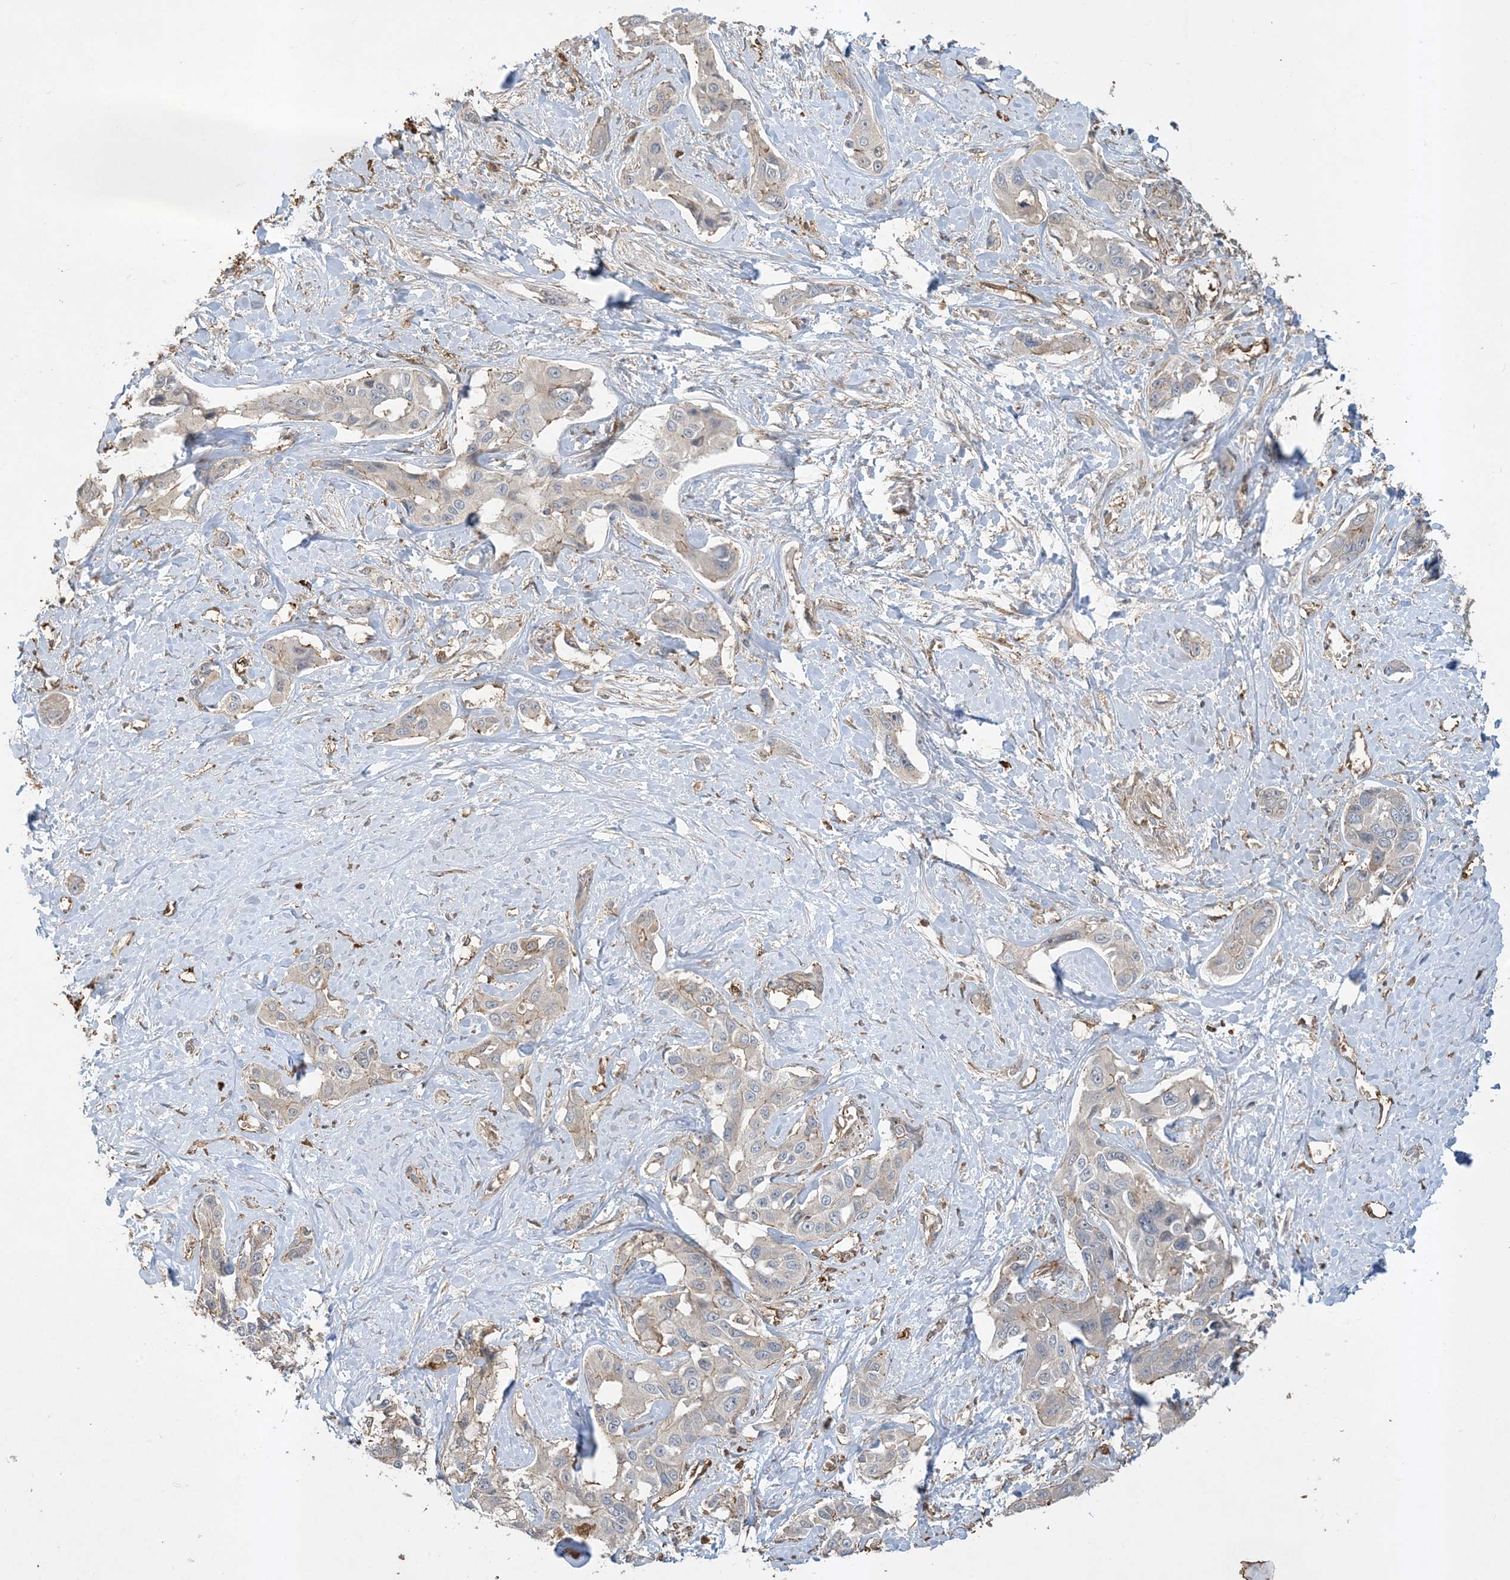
{"staining": {"intensity": "weak", "quantity": "<25%", "location": "cytoplasmic/membranous"}, "tissue": "liver cancer", "cell_type": "Tumor cells", "image_type": "cancer", "snomed": [{"axis": "morphology", "description": "Cholangiocarcinoma"}, {"axis": "topography", "description": "Liver"}], "caption": "A histopathology image of human liver cancer (cholangiocarcinoma) is negative for staining in tumor cells. The staining was performed using DAB to visualize the protein expression in brown, while the nuclei were stained in blue with hematoxylin (Magnification: 20x).", "gene": "TMSB4X", "patient": {"sex": "male", "age": 59}}